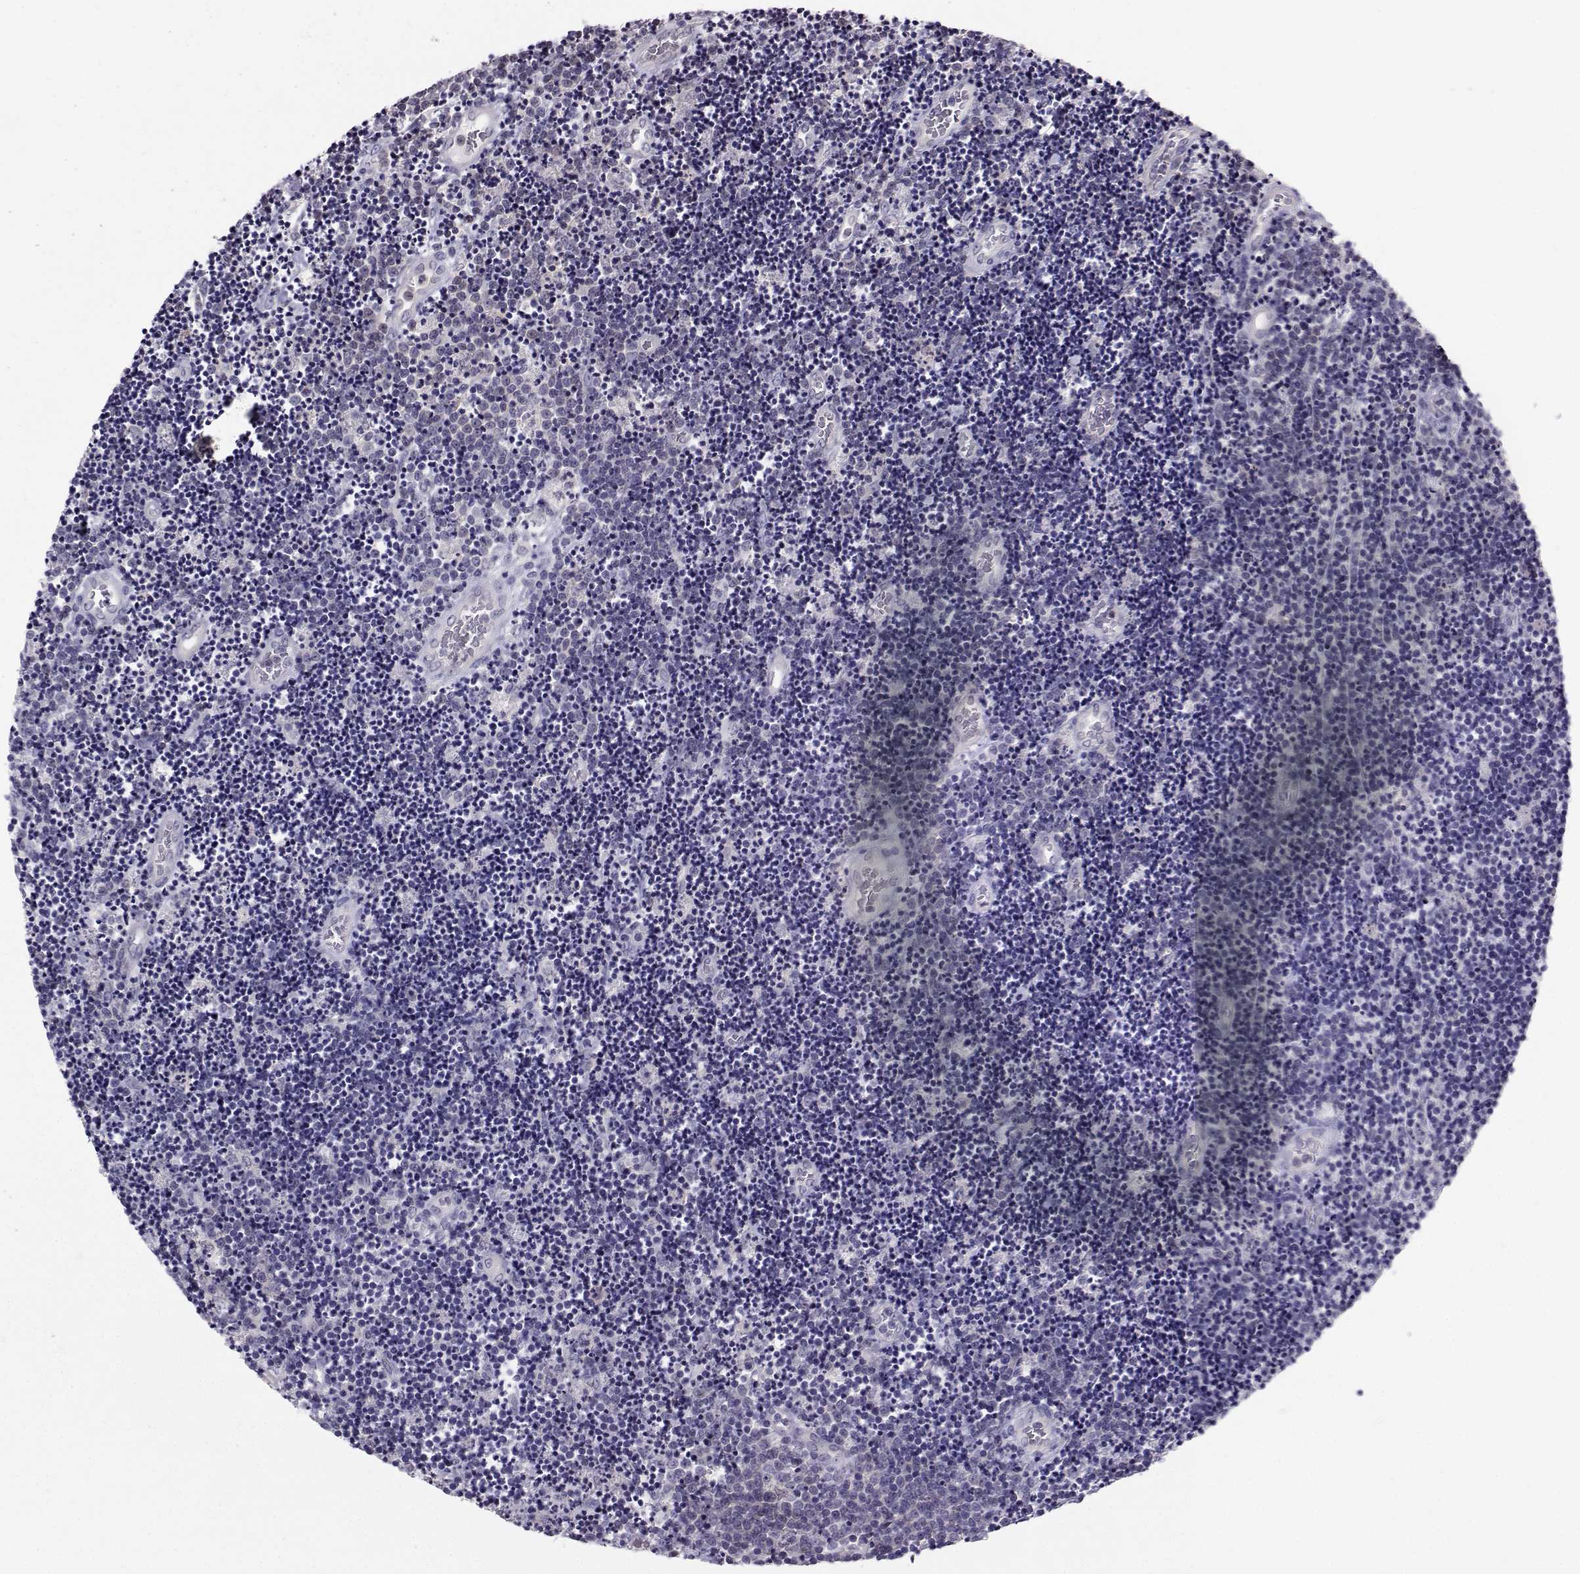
{"staining": {"intensity": "negative", "quantity": "none", "location": "none"}, "tissue": "lymphoma", "cell_type": "Tumor cells", "image_type": "cancer", "snomed": [{"axis": "morphology", "description": "Malignant lymphoma, non-Hodgkin's type, Low grade"}, {"axis": "topography", "description": "Brain"}], "caption": "IHC of human malignant lymphoma, non-Hodgkin's type (low-grade) displays no staining in tumor cells.", "gene": "PGK1", "patient": {"sex": "female", "age": 66}}